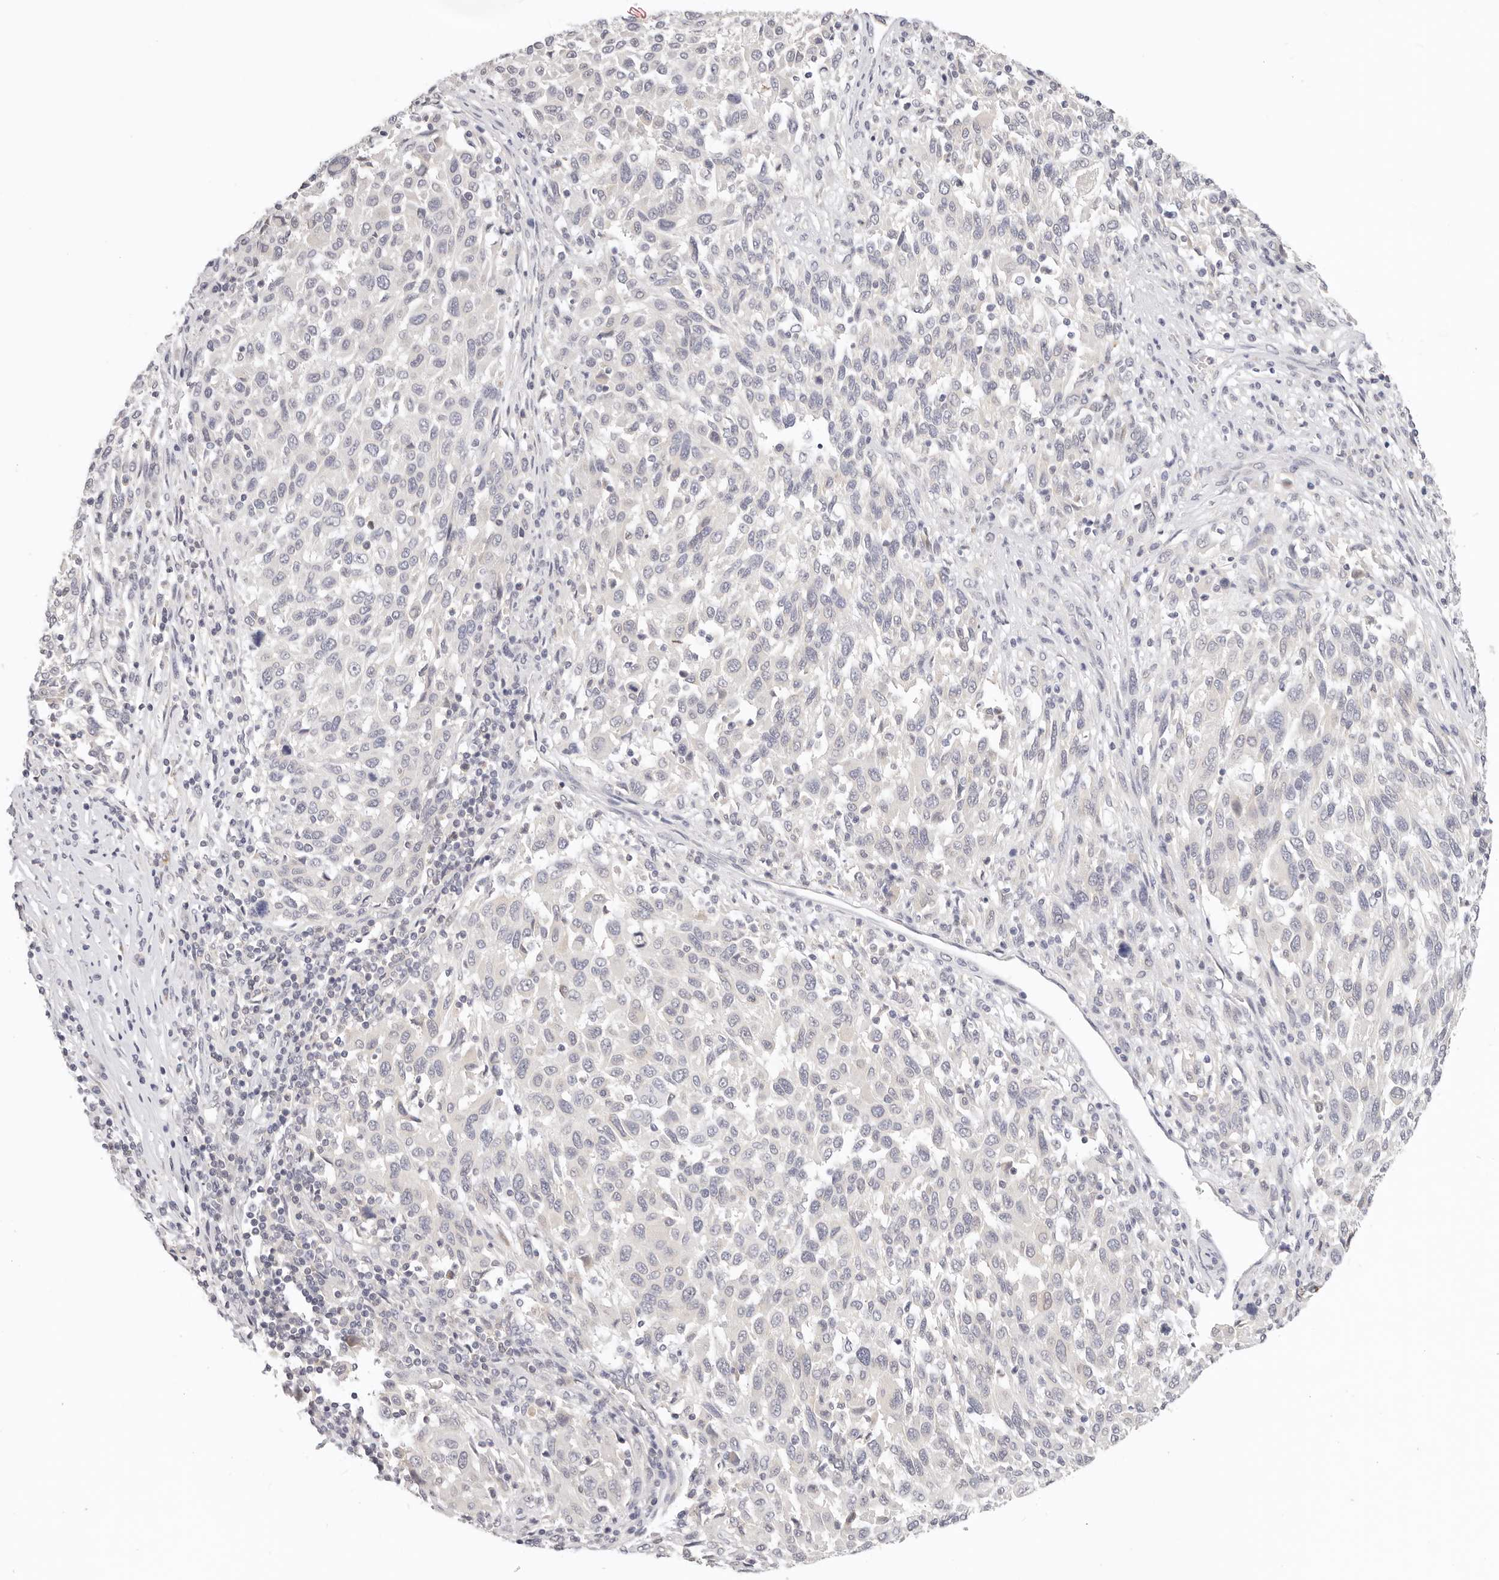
{"staining": {"intensity": "negative", "quantity": "none", "location": "none"}, "tissue": "melanoma", "cell_type": "Tumor cells", "image_type": "cancer", "snomed": [{"axis": "morphology", "description": "Malignant melanoma, Metastatic site"}, {"axis": "topography", "description": "Lymph node"}], "caption": "The micrograph demonstrates no staining of tumor cells in melanoma.", "gene": "GGPS1", "patient": {"sex": "male", "age": 61}}